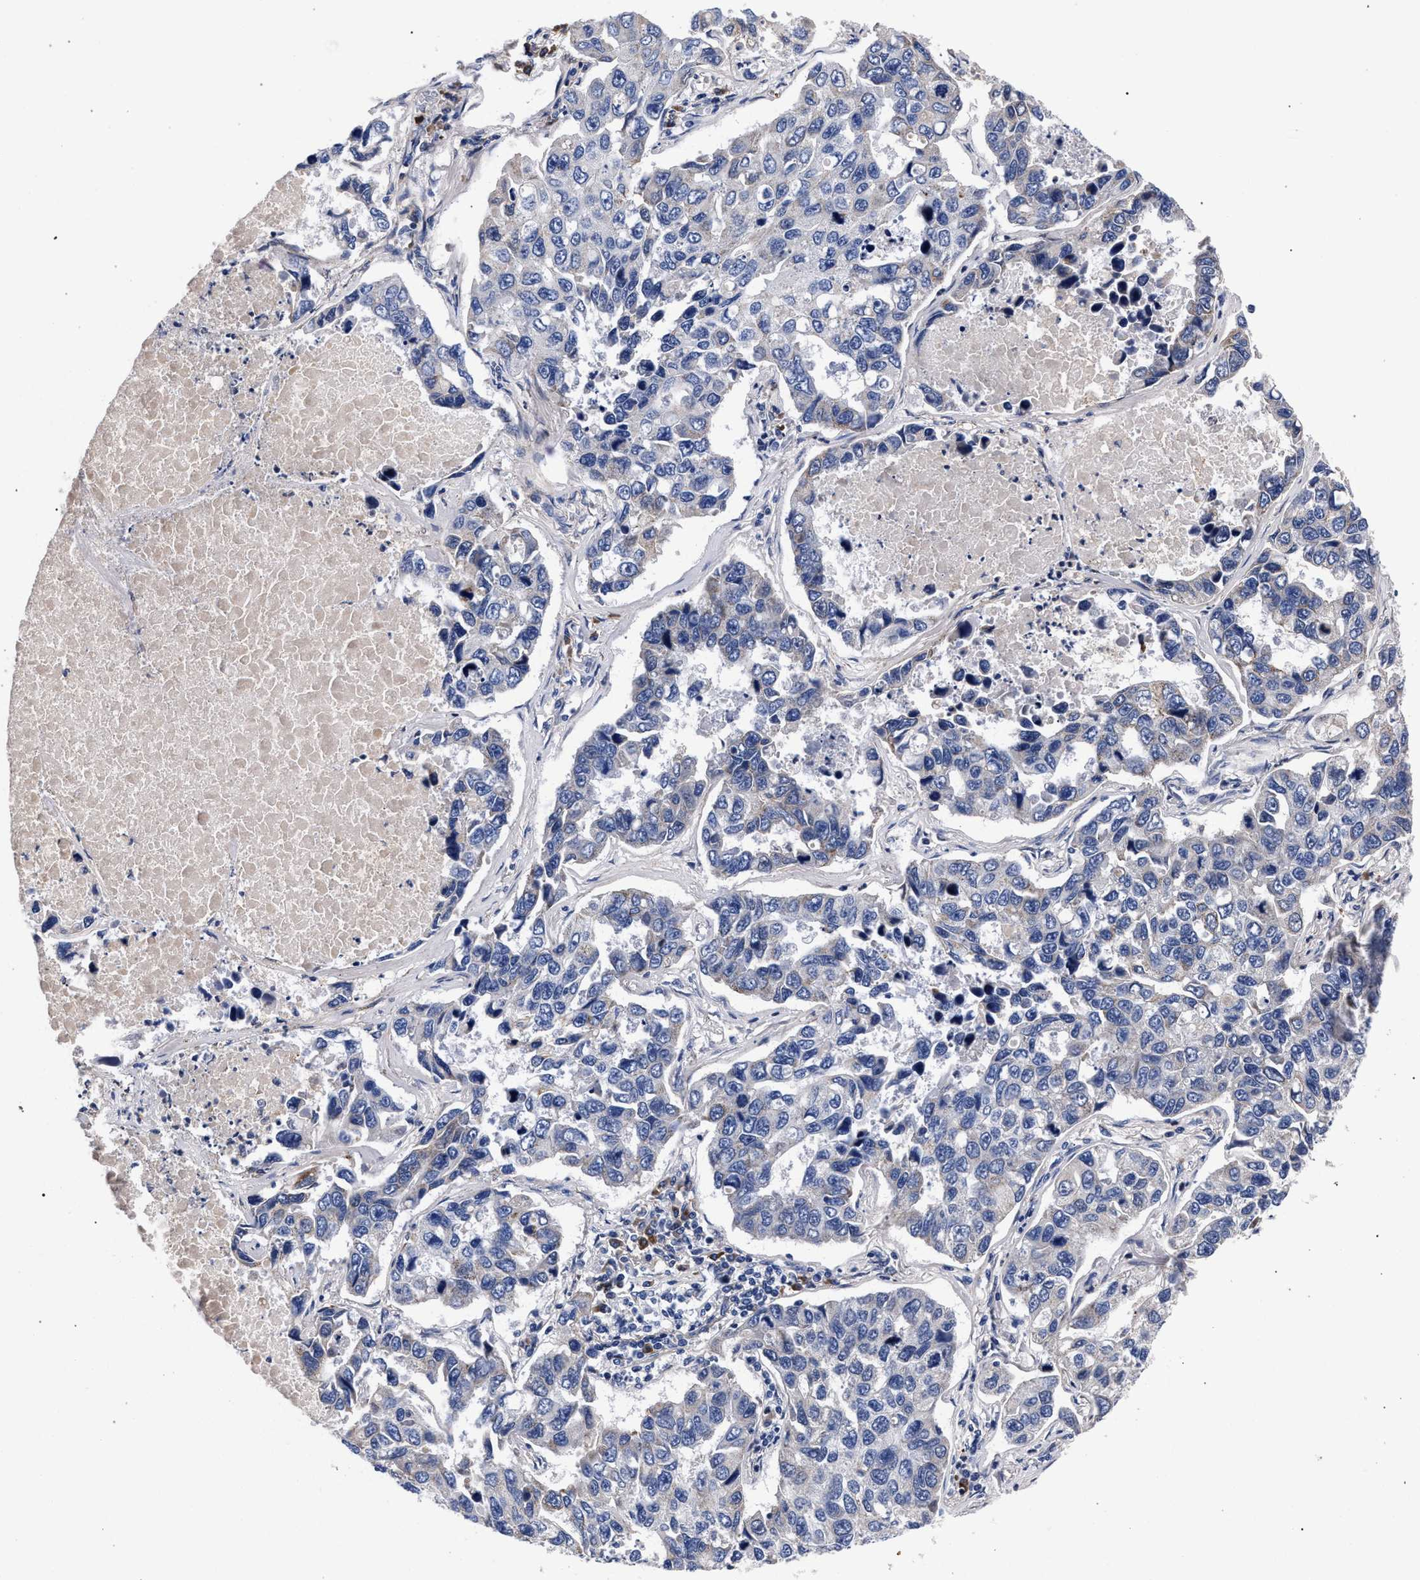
{"staining": {"intensity": "negative", "quantity": "none", "location": "none"}, "tissue": "lung cancer", "cell_type": "Tumor cells", "image_type": "cancer", "snomed": [{"axis": "morphology", "description": "Adenocarcinoma, NOS"}, {"axis": "topography", "description": "Lung"}], "caption": "The photomicrograph demonstrates no significant positivity in tumor cells of adenocarcinoma (lung). (Stains: DAB (3,3'-diaminobenzidine) immunohistochemistry (IHC) with hematoxylin counter stain, Microscopy: brightfield microscopy at high magnification).", "gene": "ACOX1", "patient": {"sex": "male", "age": 64}}